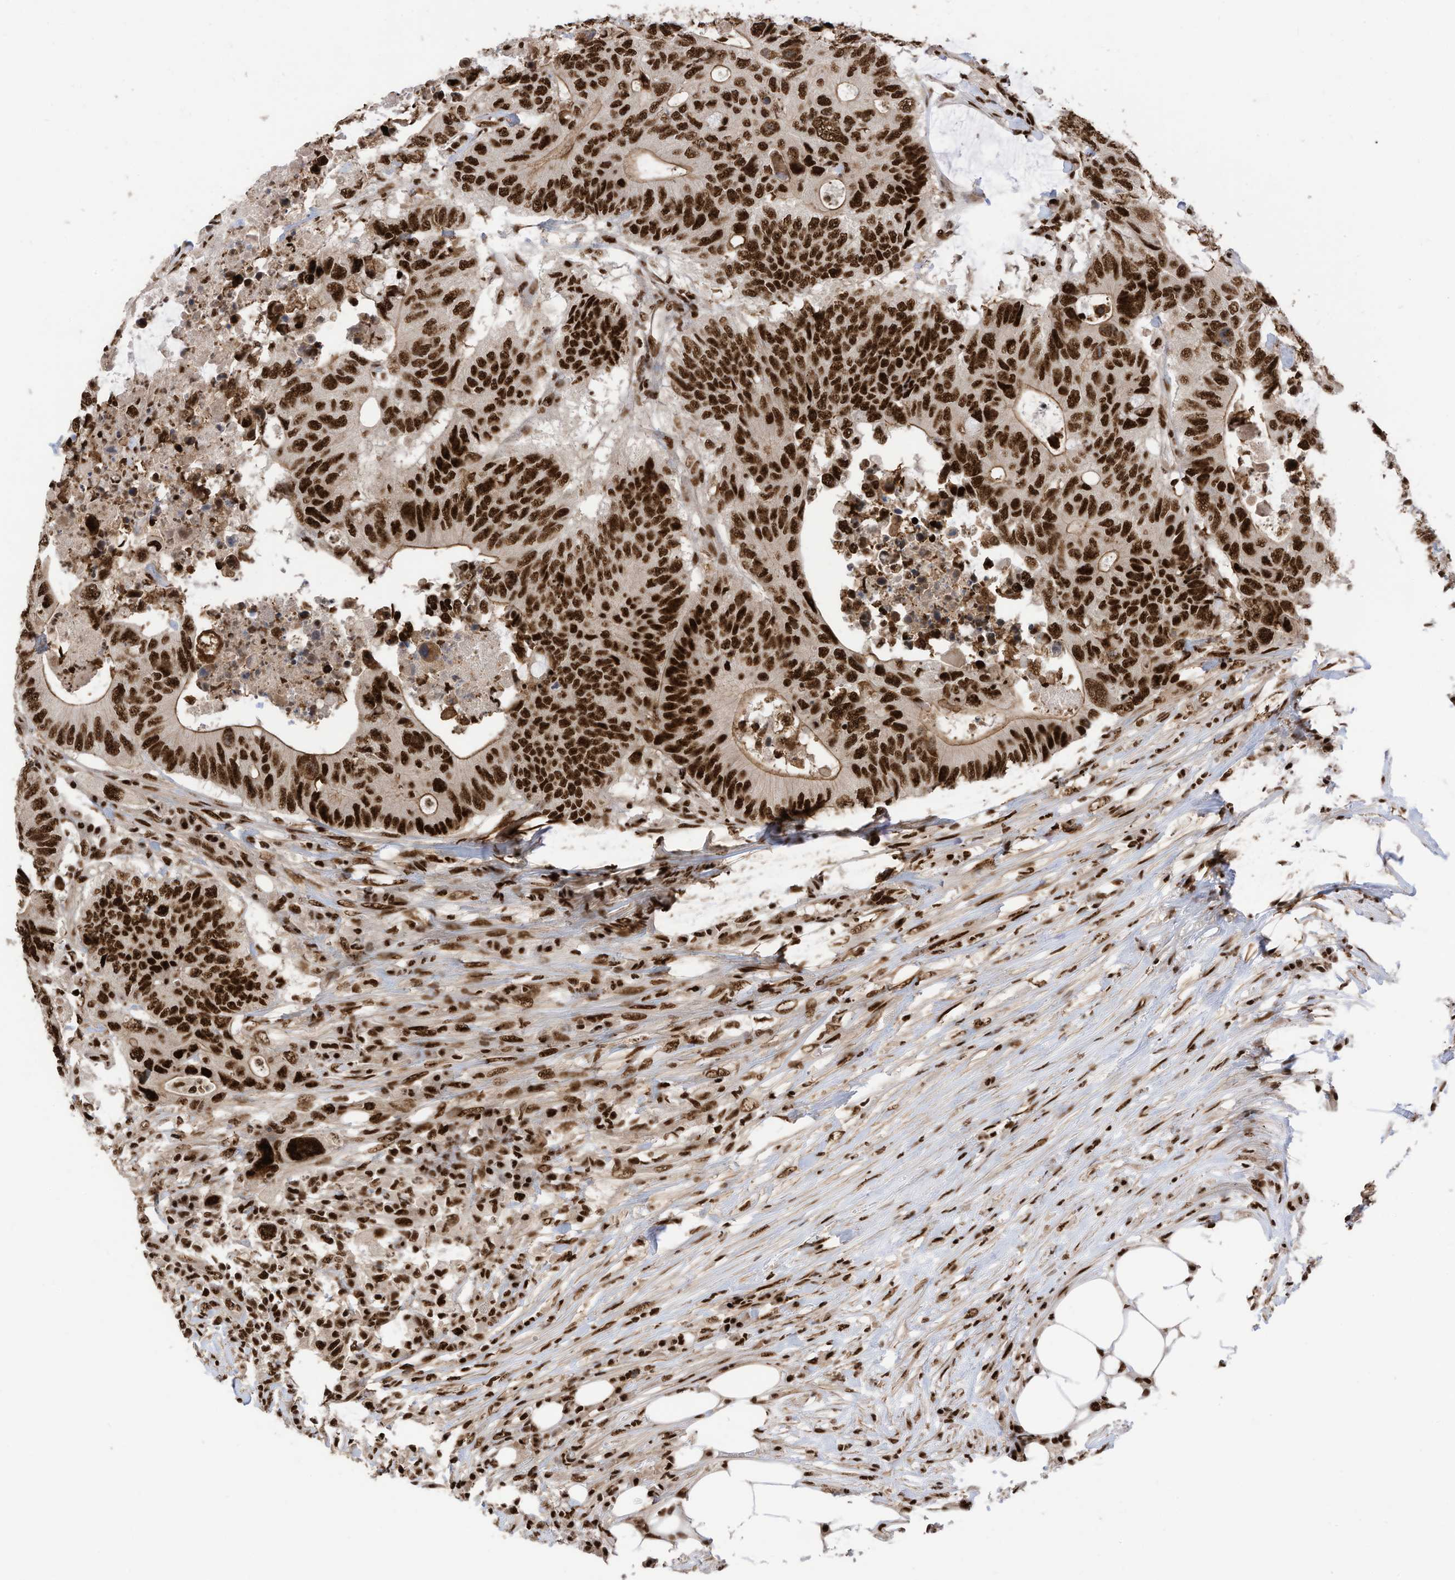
{"staining": {"intensity": "strong", "quantity": ">75%", "location": "nuclear"}, "tissue": "colorectal cancer", "cell_type": "Tumor cells", "image_type": "cancer", "snomed": [{"axis": "morphology", "description": "Adenocarcinoma, NOS"}, {"axis": "topography", "description": "Colon"}], "caption": "Protein expression analysis of adenocarcinoma (colorectal) reveals strong nuclear positivity in approximately >75% of tumor cells.", "gene": "SF3A3", "patient": {"sex": "male", "age": 71}}